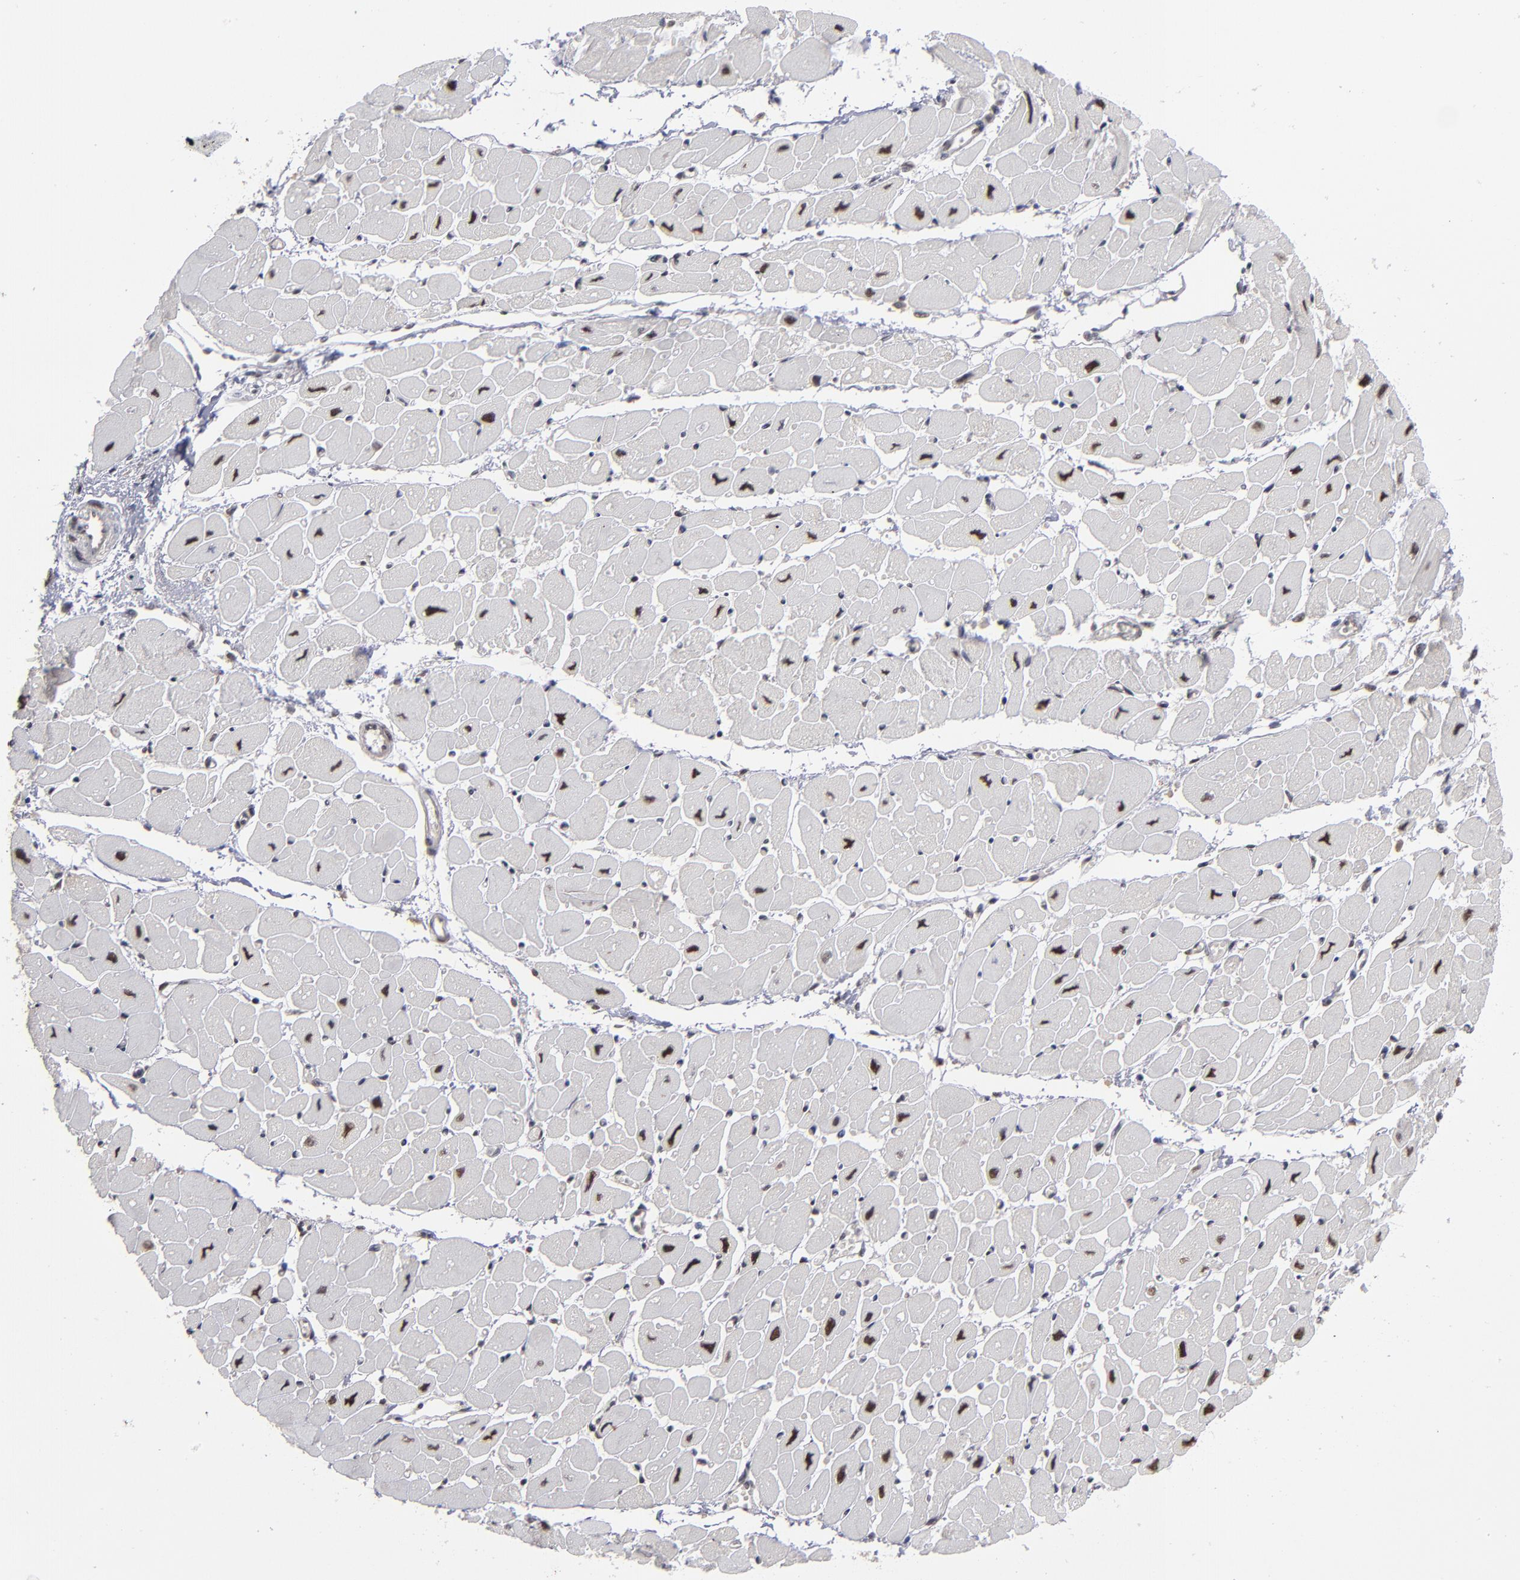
{"staining": {"intensity": "moderate", "quantity": "25%-75%", "location": "nuclear"}, "tissue": "heart muscle", "cell_type": "Cardiomyocytes", "image_type": "normal", "snomed": [{"axis": "morphology", "description": "Normal tissue, NOS"}, {"axis": "topography", "description": "Heart"}], "caption": "Immunohistochemical staining of benign human heart muscle exhibits moderate nuclear protein positivity in approximately 25%-75% of cardiomyocytes. (DAB (3,3'-diaminobenzidine) IHC, brown staining for protein, blue staining for nuclei).", "gene": "HUWE1", "patient": {"sex": "female", "age": 54}}